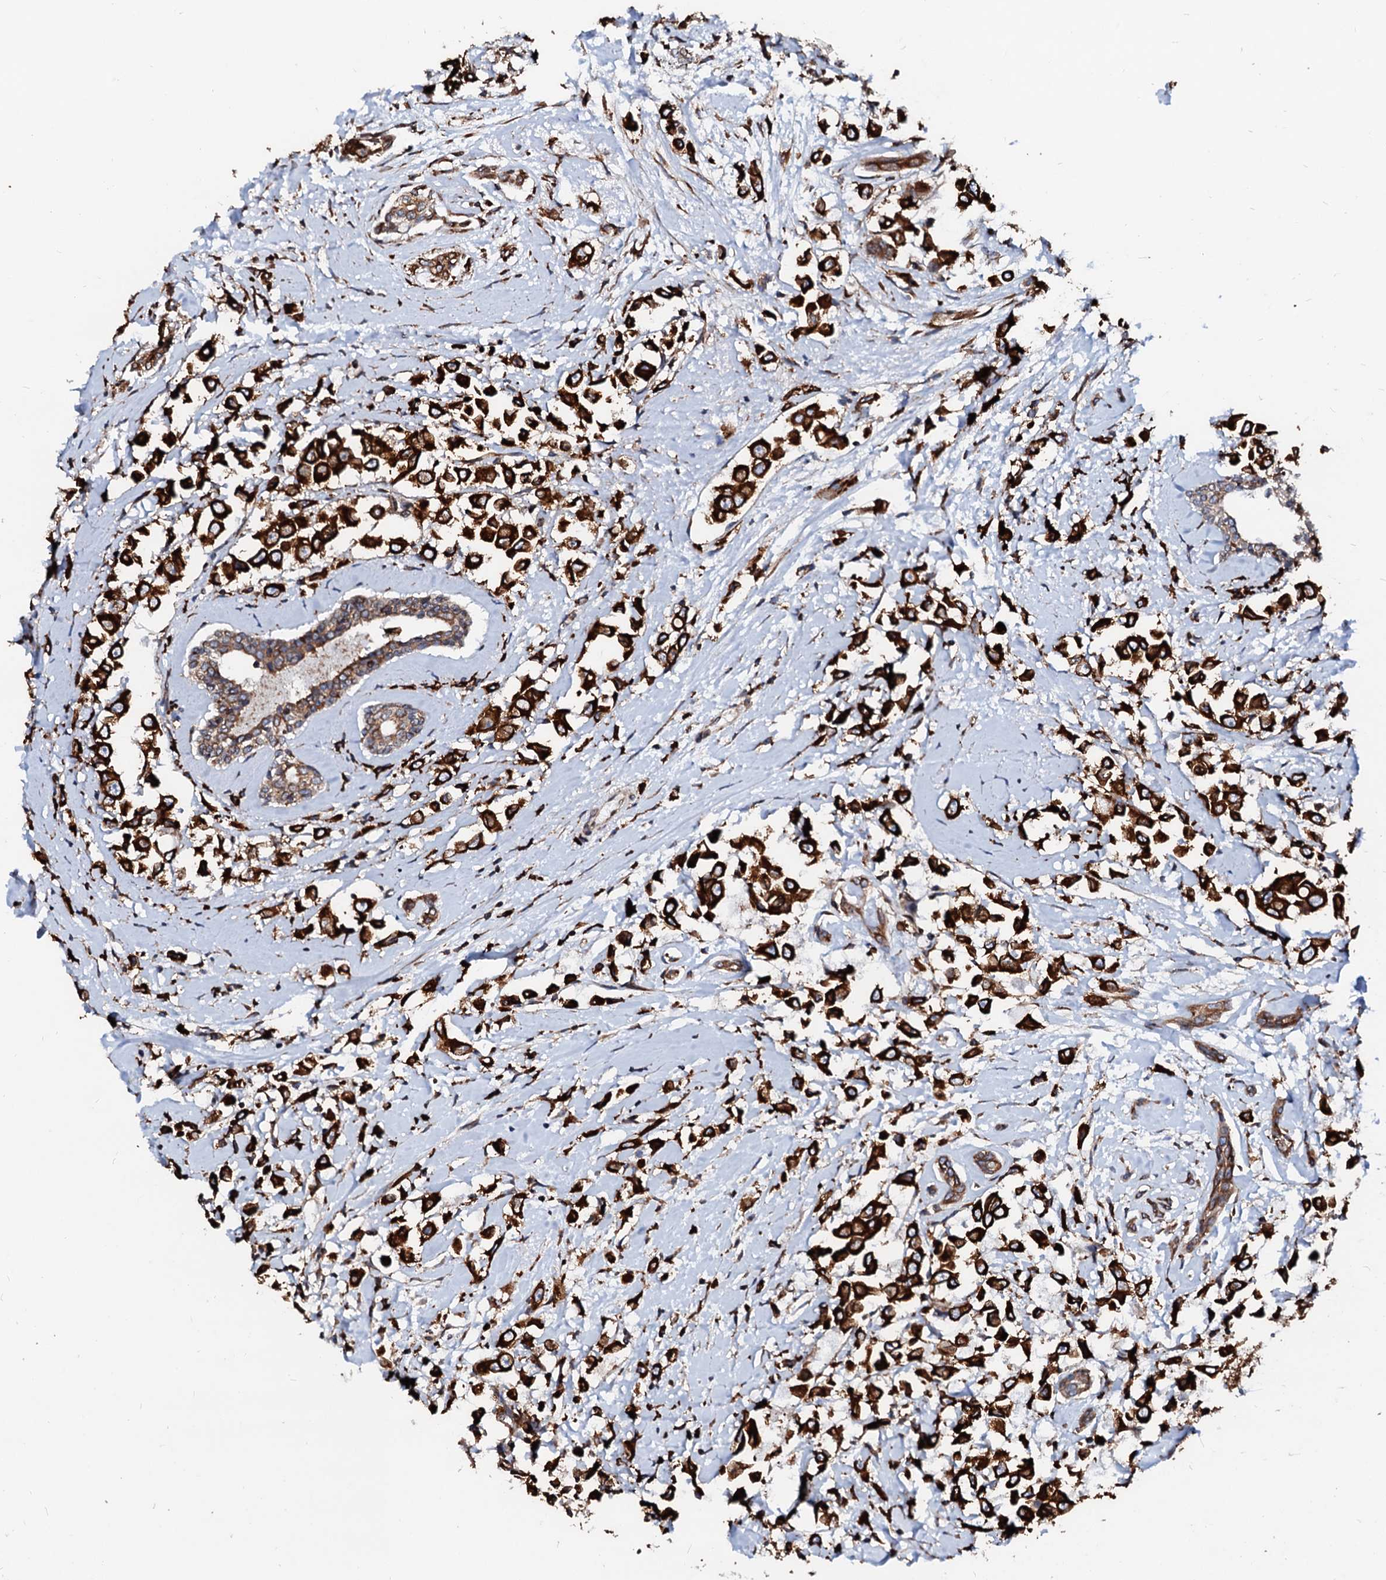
{"staining": {"intensity": "strong", "quantity": ">75%", "location": "cytoplasmic/membranous"}, "tissue": "breast cancer", "cell_type": "Tumor cells", "image_type": "cancer", "snomed": [{"axis": "morphology", "description": "Duct carcinoma"}, {"axis": "topography", "description": "Breast"}], "caption": "Immunohistochemistry (DAB) staining of infiltrating ductal carcinoma (breast) reveals strong cytoplasmic/membranous protein staining in approximately >75% of tumor cells. Immunohistochemistry (ihc) stains the protein in brown and the nuclei are stained blue.", "gene": "DERL1", "patient": {"sex": "female", "age": 87}}